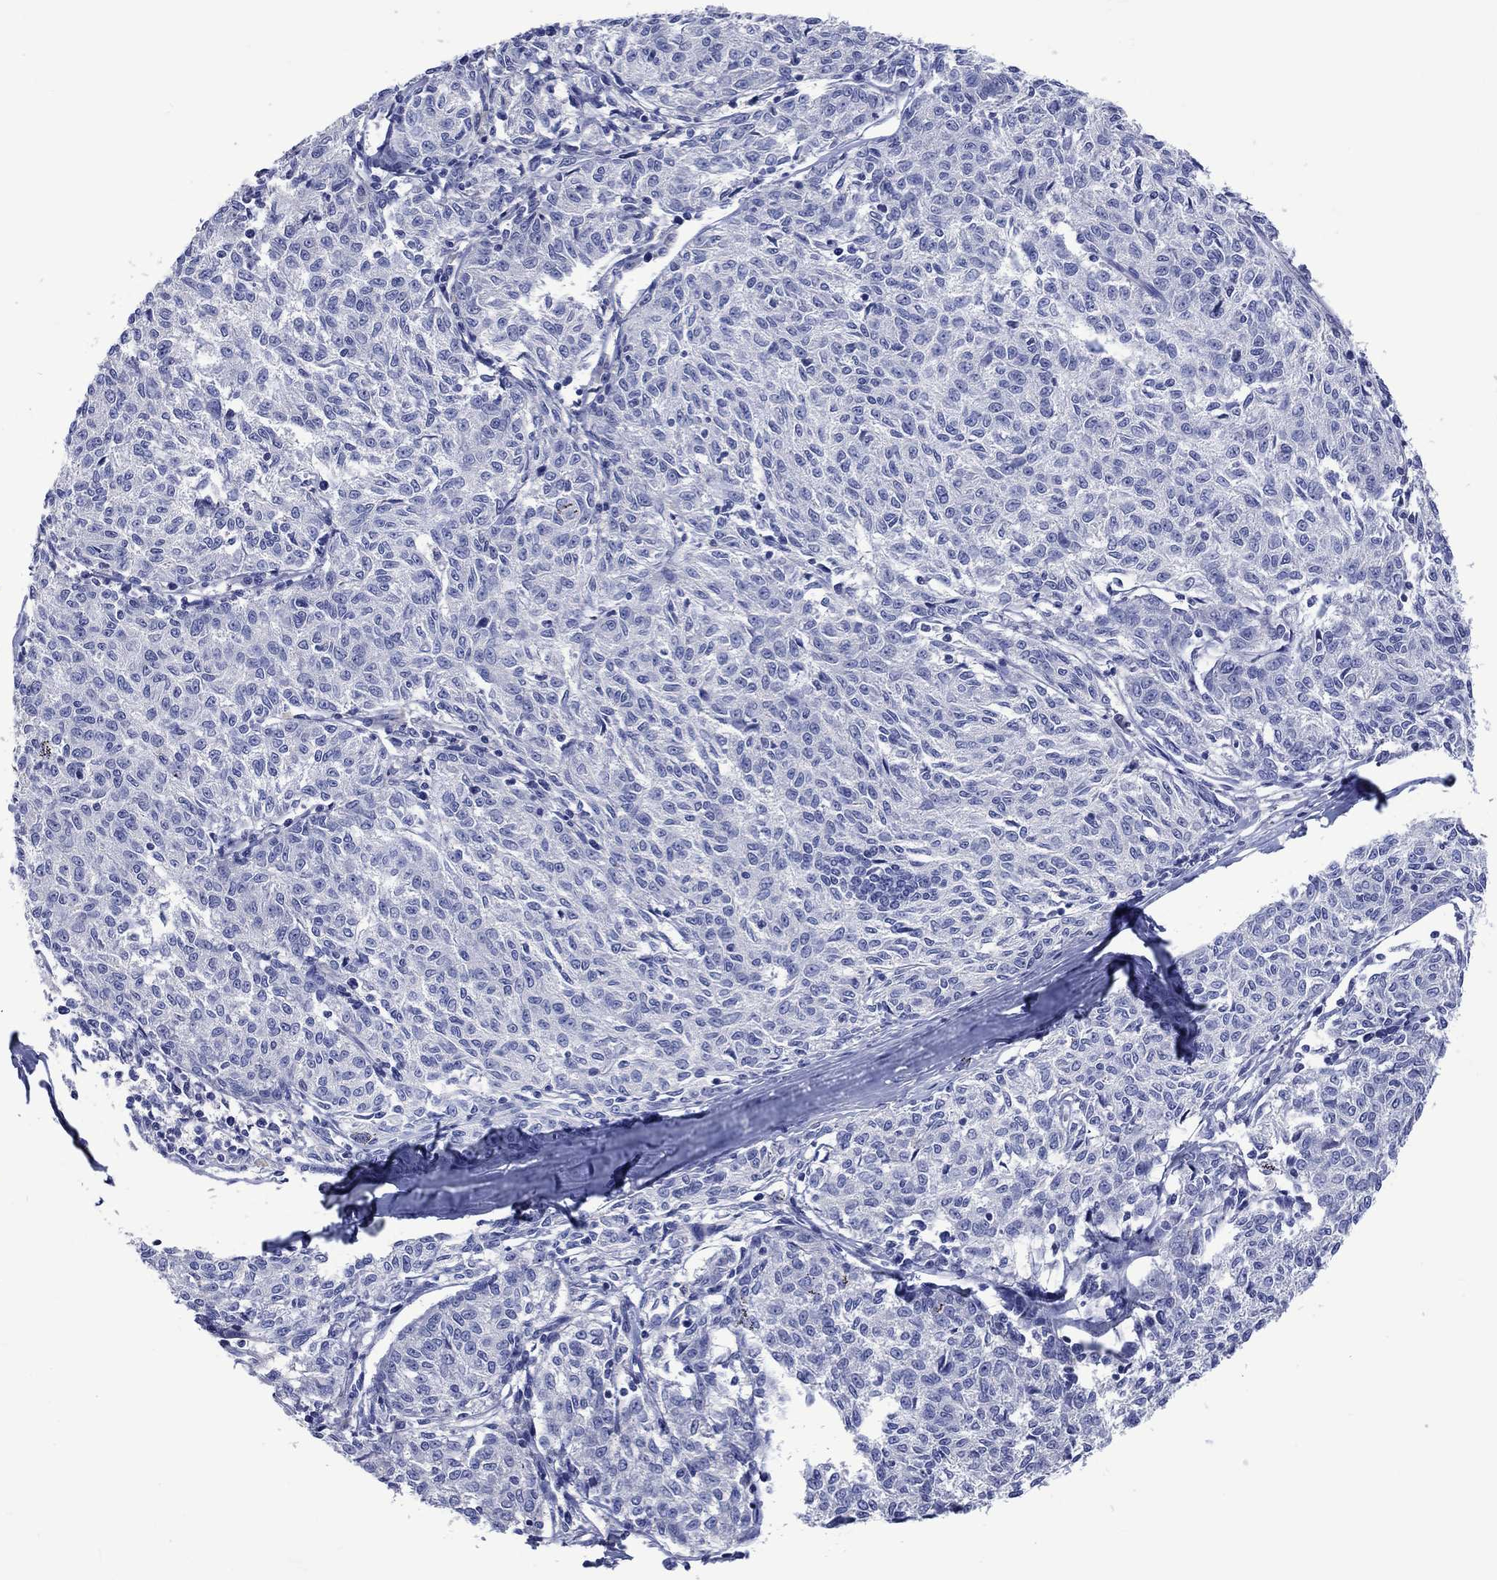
{"staining": {"intensity": "negative", "quantity": "none", "location": "none"}, "tissue": "melanoma", "cell_type": "Tumor cells", "image_type": "cancer", "snomed": [{"axis": "morphology", "description": "Malignant melanoma, NOS"}, {"axis": "topography", "description": "Skin"}], "caption": "A histopathology image of melanoma stained for a protein displays no brown staining in tumor cells.", "gene": "TOMM20L", "patient": {"sex": "female", "age": 72}}